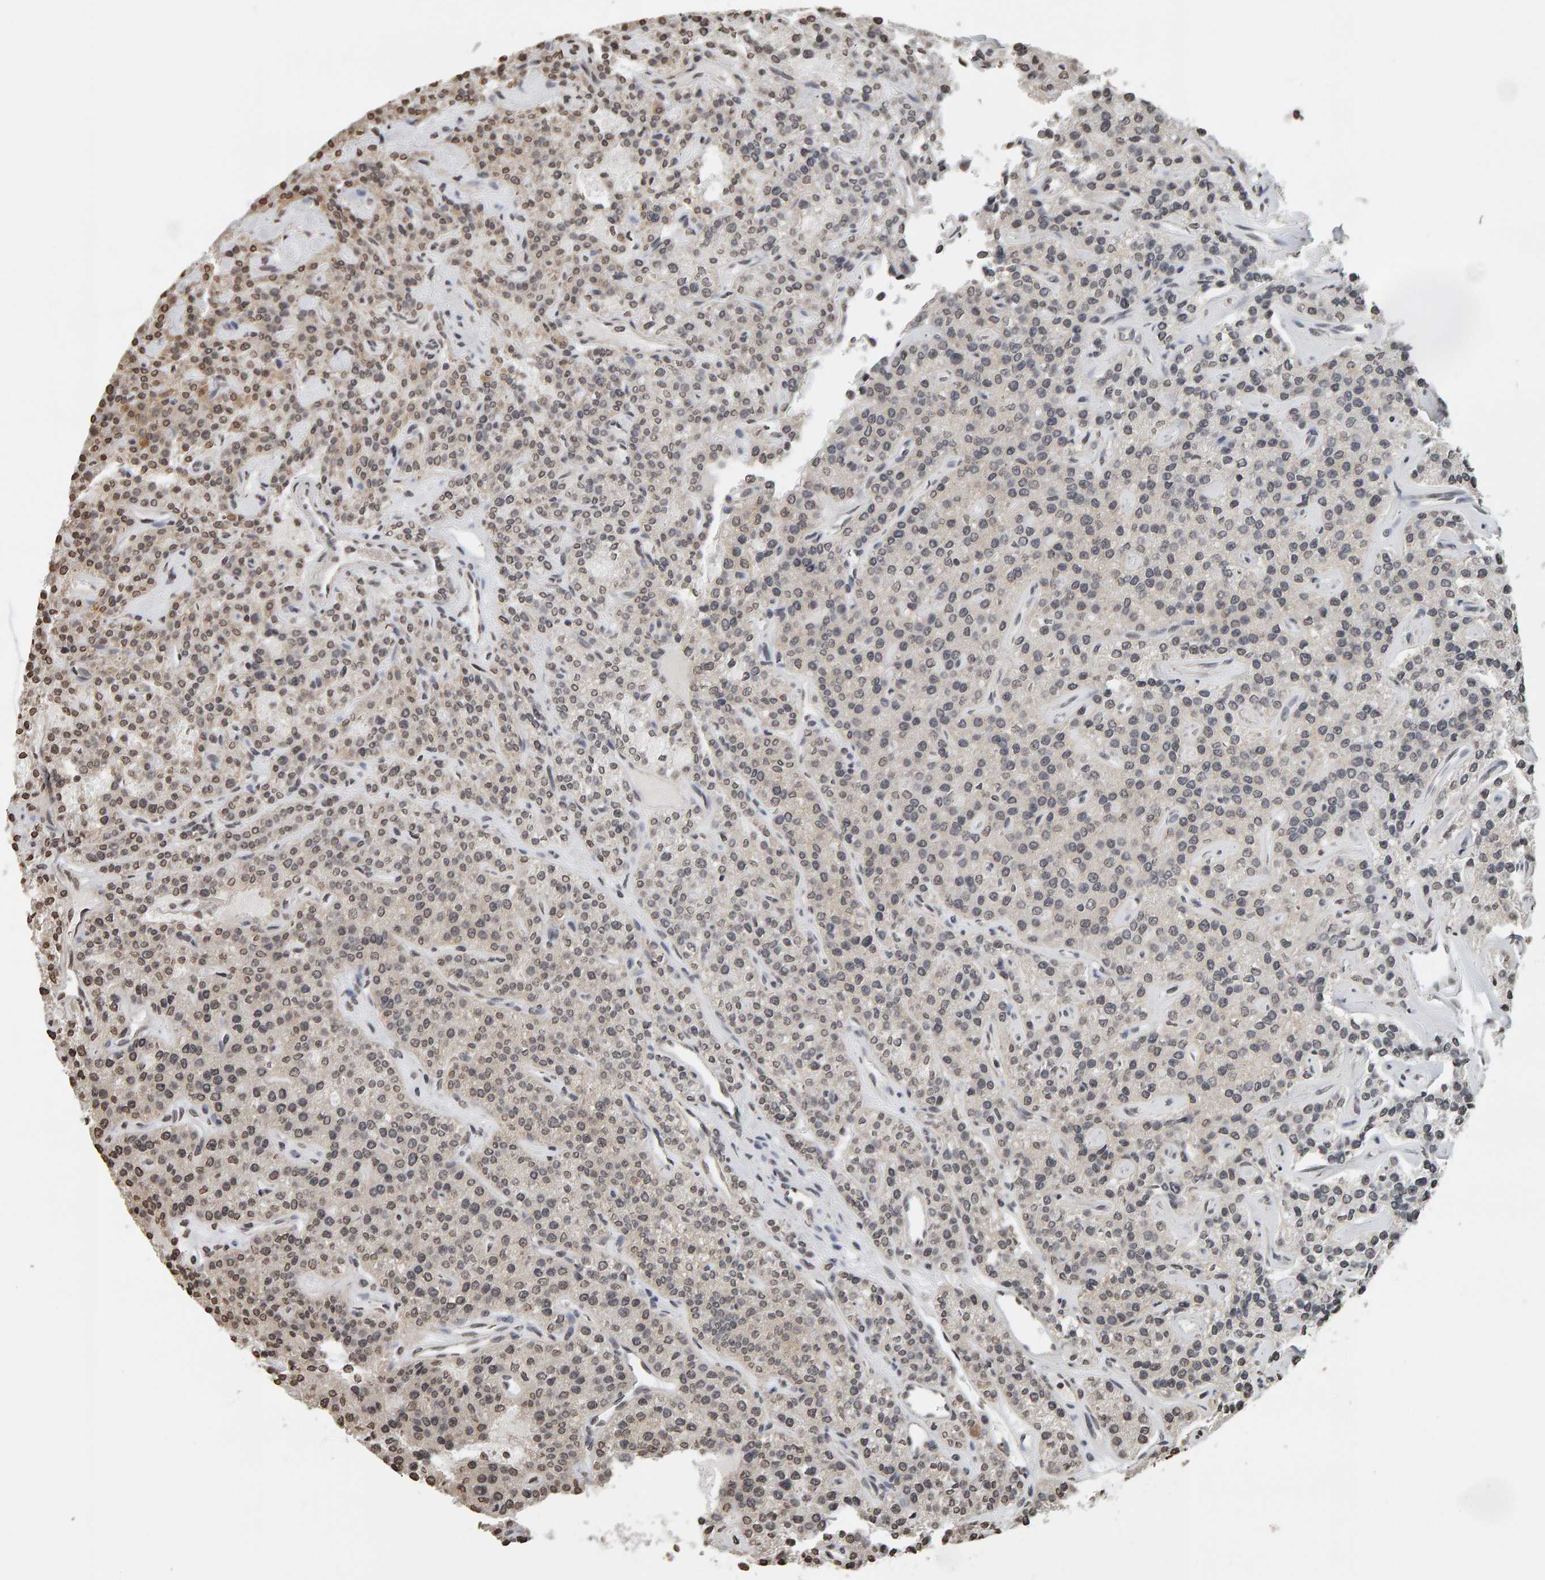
{"staining": {"intensity": "moderate", "quantity": "<25%", "location": "cytoplasmic/membranous,nuclear"}, "tissue": "parathyroid gland", "cell_type": "Glandular cells", "image_type": "normal", "snomed": [{"axis": "morphology", "description": "Normal tissue, NOS"}, {"axis": "topography", "description": "Parathyroid gland"}], "caption": "Parathyroid gland stained for a protein shows moderate cytoplasmic/membranous,nuclear positivity in glandular cells. Using DAB (brown) and hematoxylin (blue) stains, captured at high magnification using brightfield microscopy.", "gene": "AFF4", "patient": {"sex": "male", "age": 46}}